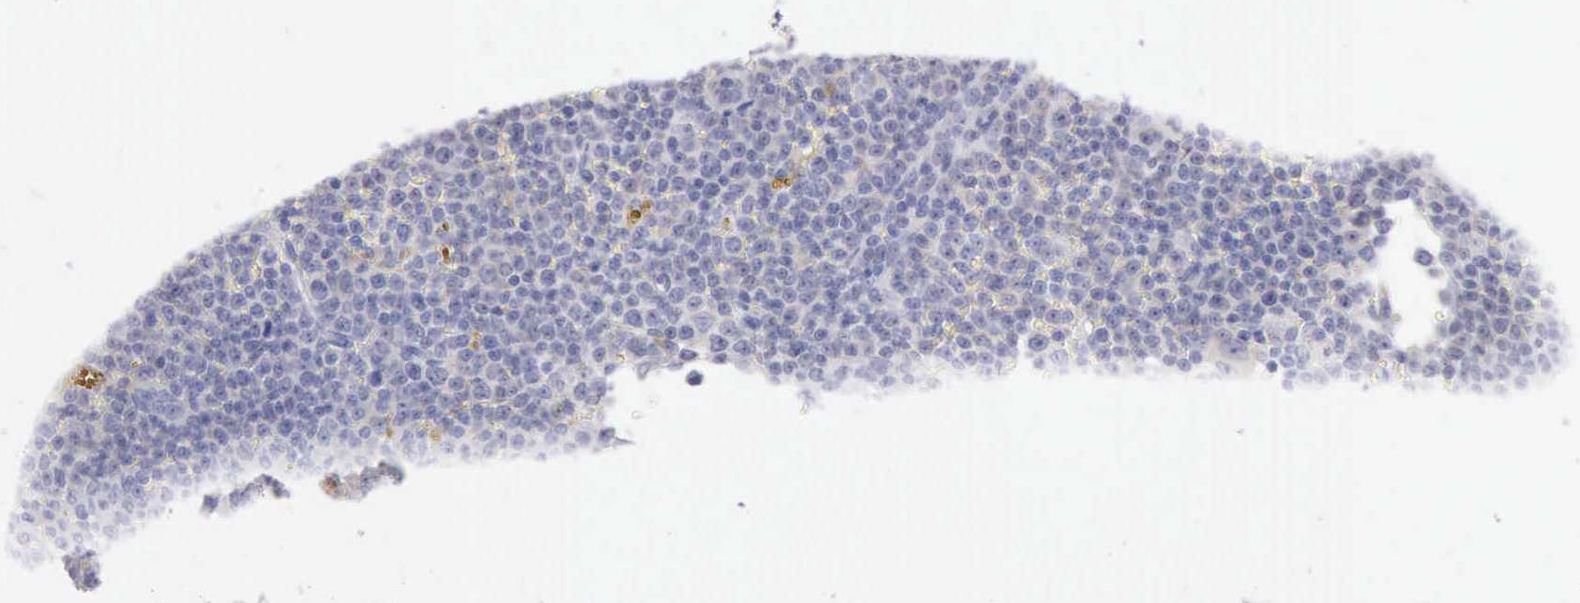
{"staining": {"intensity": "negative", "quantity": "none", "location": "none"}, "tissue": "lymphoma", "cell_type": "Tumor cells", "image_type": "cancer", "snomed": [{"axis": "morphology", "description": "Malignant lymphoma, non-Hodgkin's type, Low grade"}, {"axis": "topography", "description": "Lymph node"}], "caption": "DAB immunohistochemical staining of human lymphoma demonstrates no significant positivity in tumor cells.", "gene": "ANGEL1", "patient": {"sex": "male", "age": 50}}